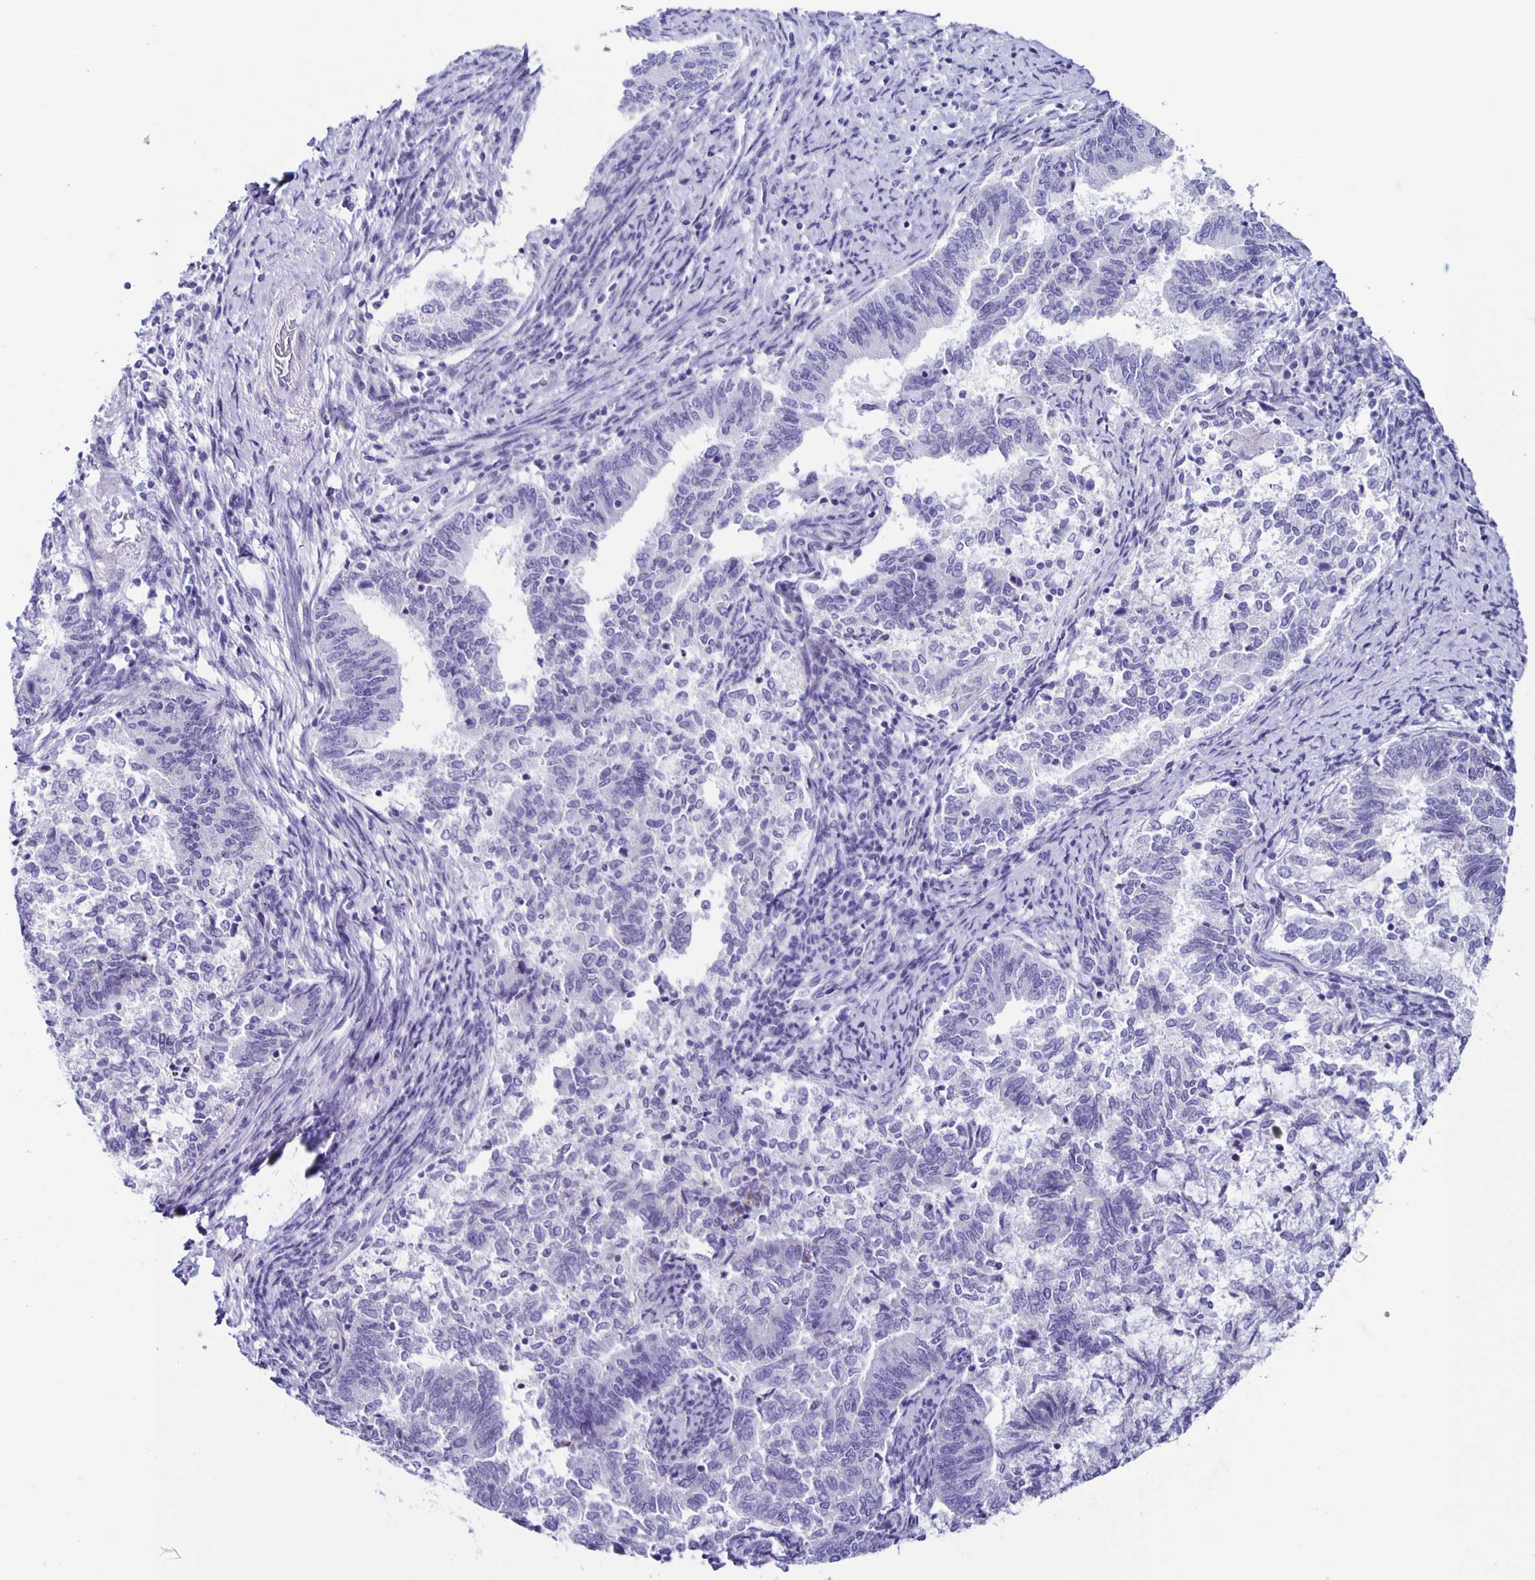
{"staining": {"intensity": "negative", "quantity": "none", "location": "none"}, "tissue": "endometrial cancer", "cell_type": "Tumor cells", "image_type": "cancer", "snomed": [{"axis": "morphology", "description": "Adenocarcinoma, NOS"}, {"axis": "topography", "description": "Endometrium"}], "caption": "Histopathology image shows no protein positivity in tumor cells of endometrial cancer (adenocarcinoma) tissue.", "gene": "AQP6", "patient": {"sex": "female", "age": 65}}